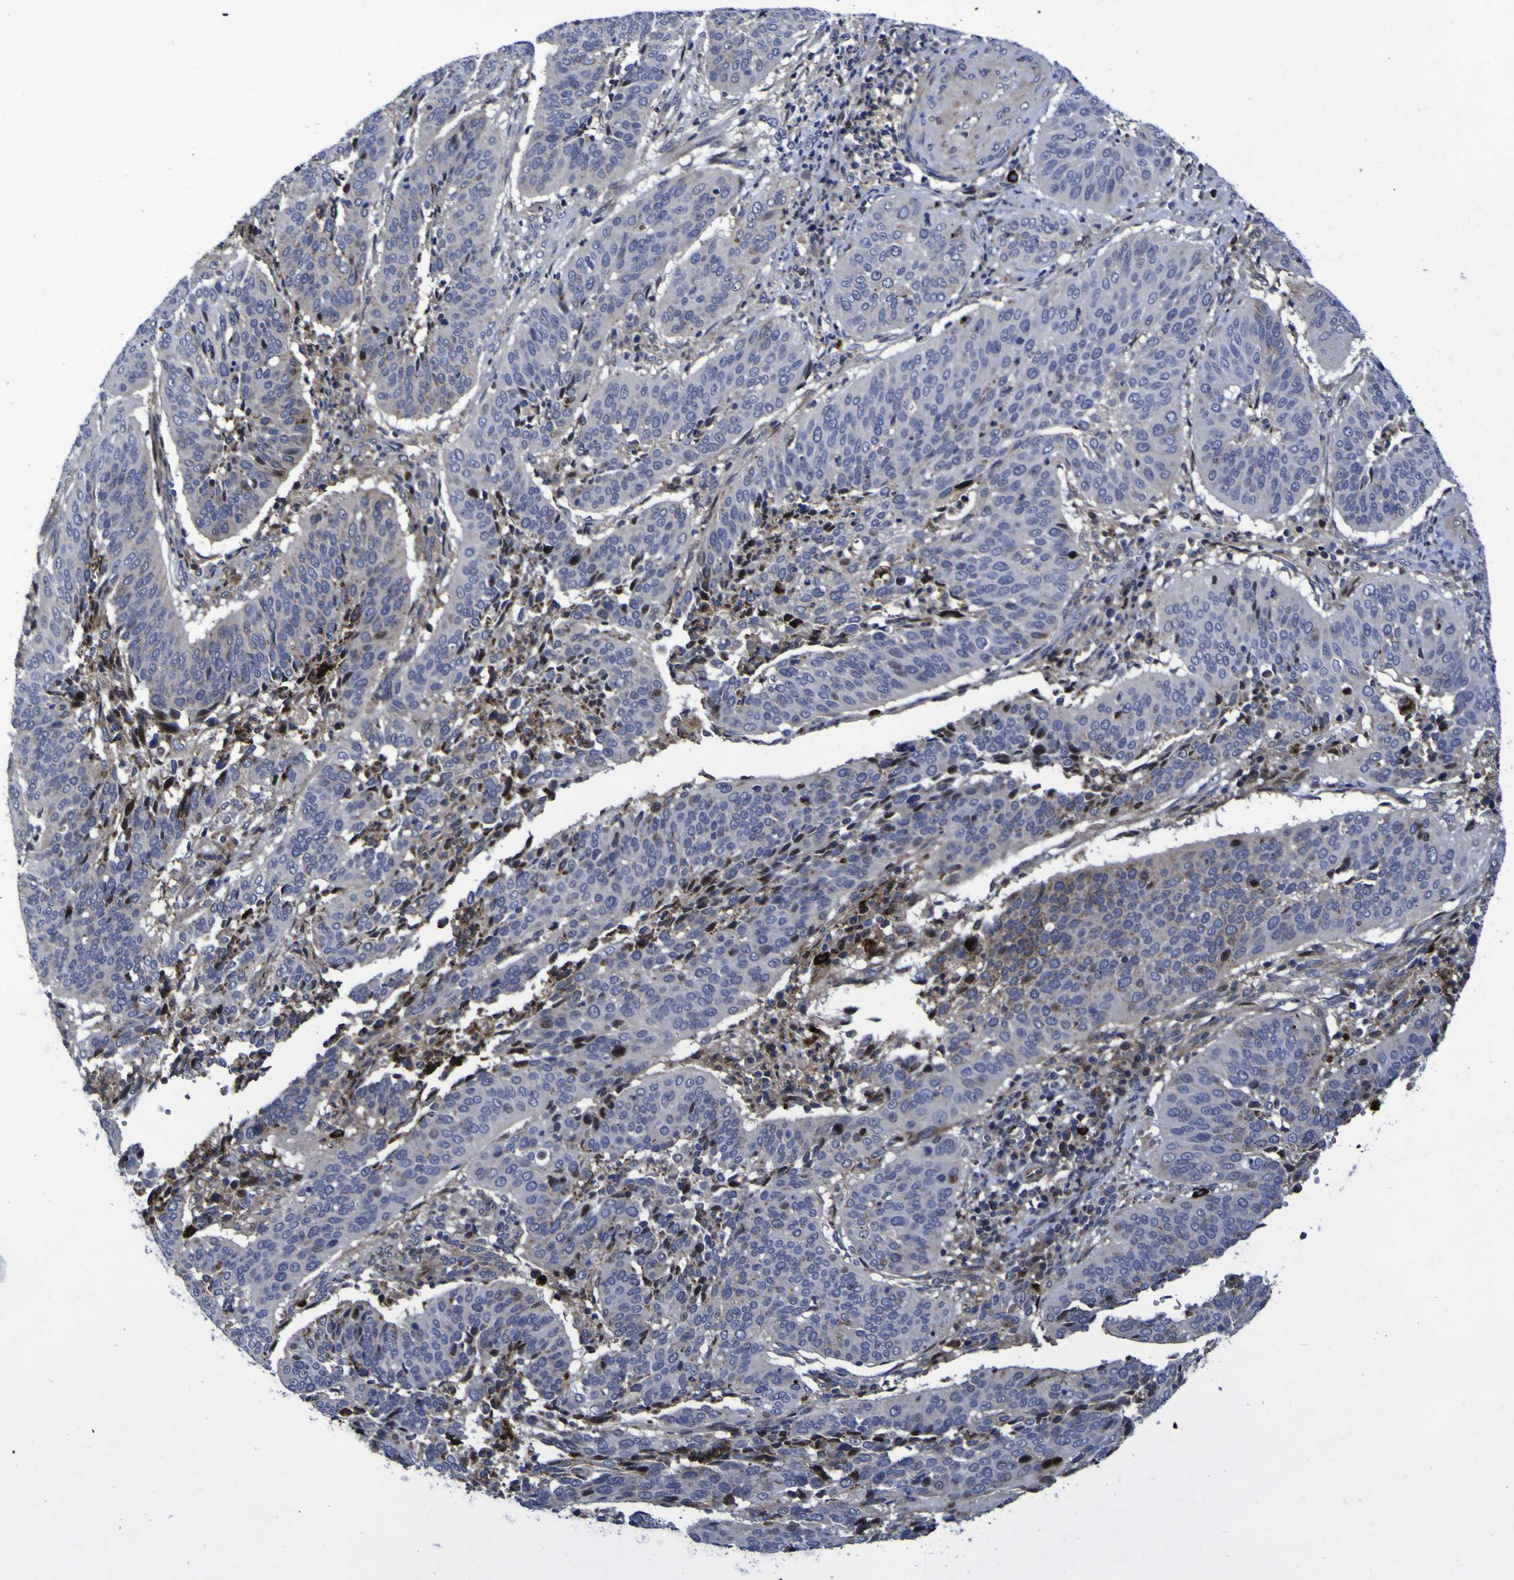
{"staining": {"intensity": "moderate", "quantity": "<25%", "location": "cytoplasmic/membranous"}, "tissue": "cervical cancer", "cell_type": "Tumor cells", "image_type": "cancer", "snomed": [{"axis": "morphology", "description": "Normal tissue, NOS"}, {"axis": "morphology", "description": "Squamous cell carcinoma, NOS"}, {"axis": "topography", "description": "Cervix"}], "caption": "Immunohistochemistry photomicrograph of squamous cell carcinoma (cervical) stained for a protein (brown), which shows low levels of moderate cytoplasmic/membranous staining in about <25% of tumor cells.", "gene": "MGLL", "patient": {"sex": "female", "age": 39}}